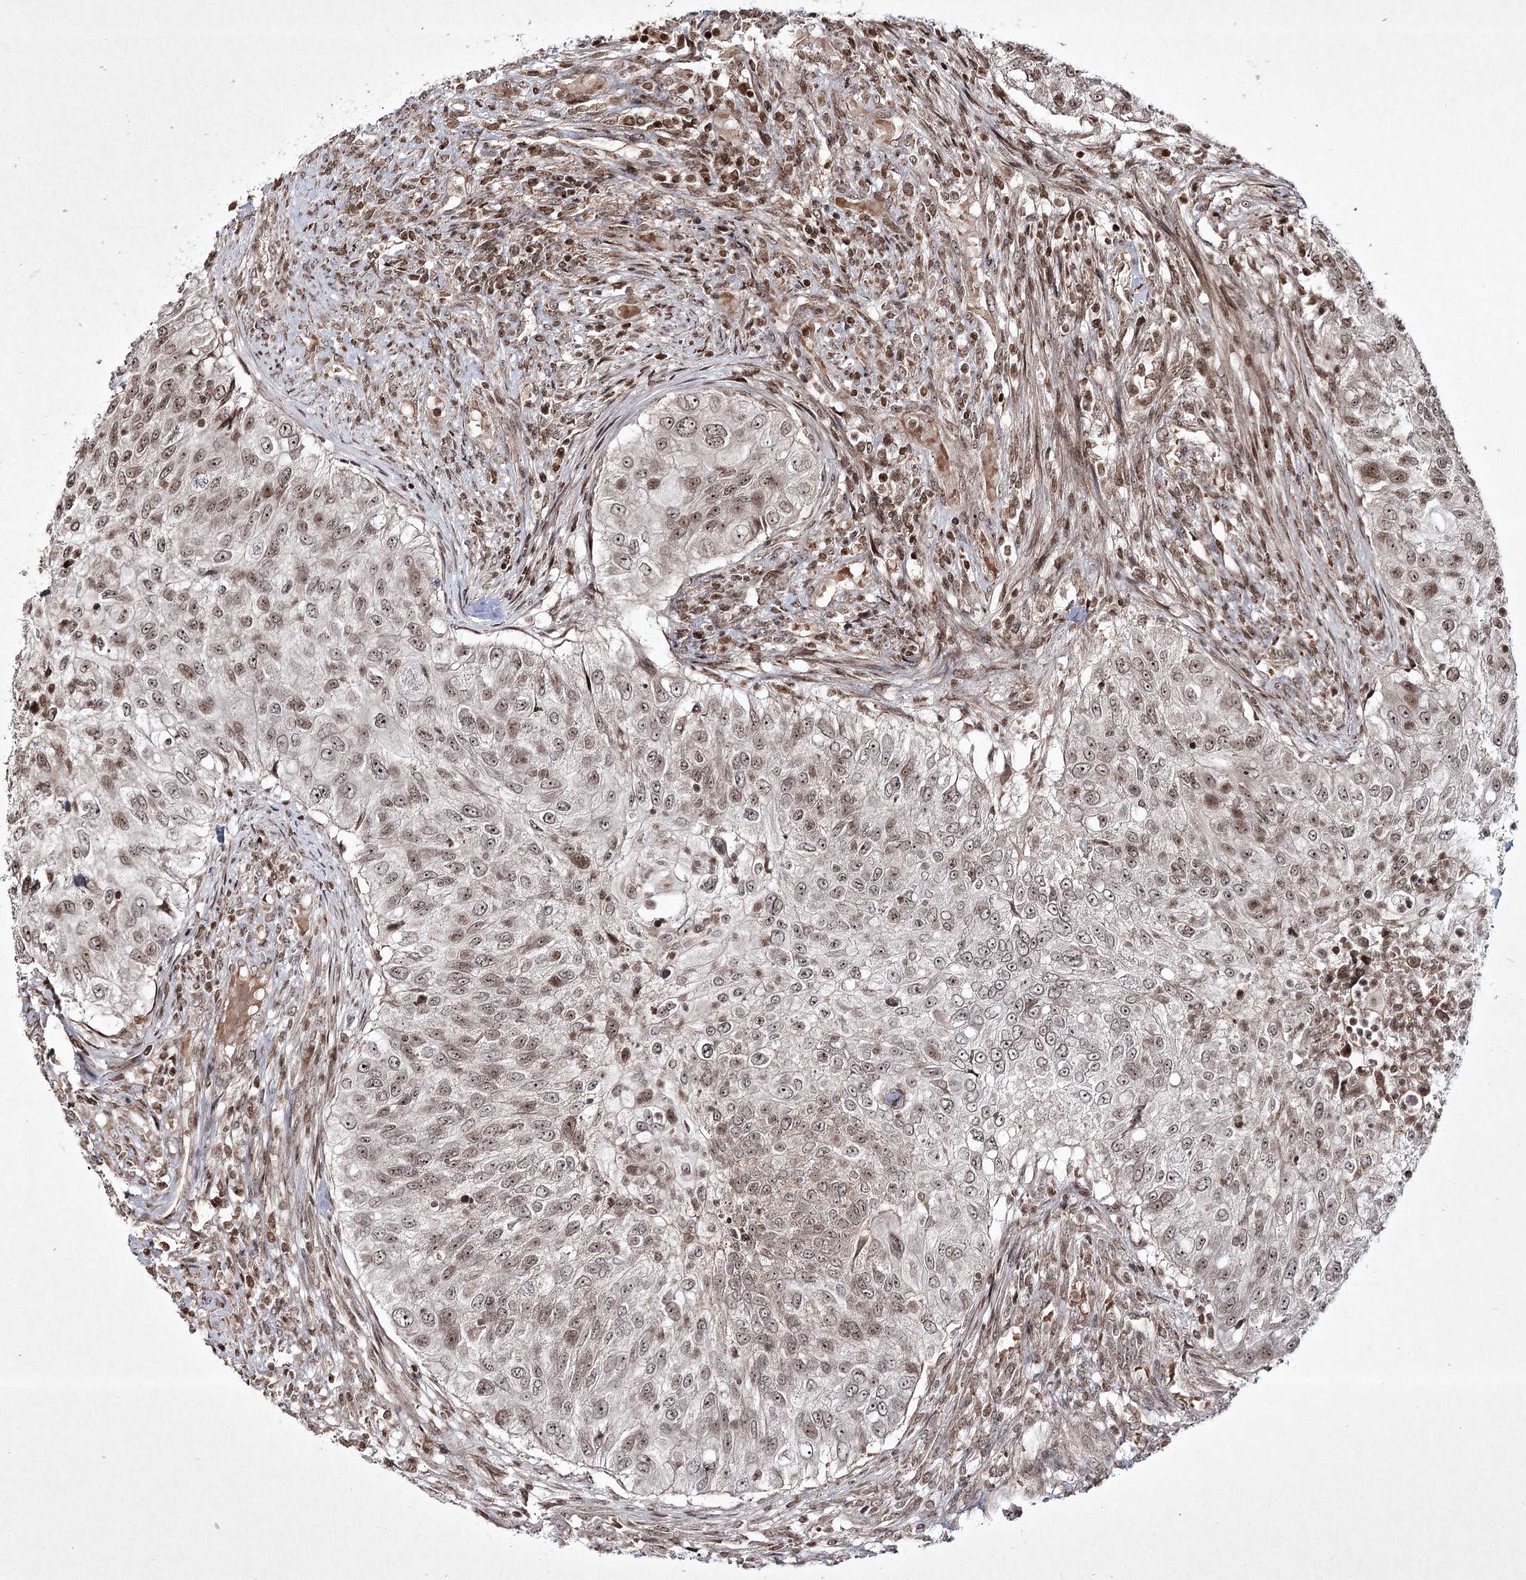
{"staining": {"intensity": "moderate", "quantity": "25%-75%", "location": "nuclear"}, "tissue": "urothelial cancer", "cell_type": "Tumor cells", "image_type": "cancer", "snomed": [{"axis": "morphology", "description": "Urothelial carcinoma, High grade"}, {"axis": "topography", "description": "Urinary bladder"}], "caption": "Urothelial cancer stained for a protein (brown) shows moderate nuclear positive staining in about 25%-75% of tumor cells.", "gene": "CARM1", "patient": {"sex": "female", "age": 60}}